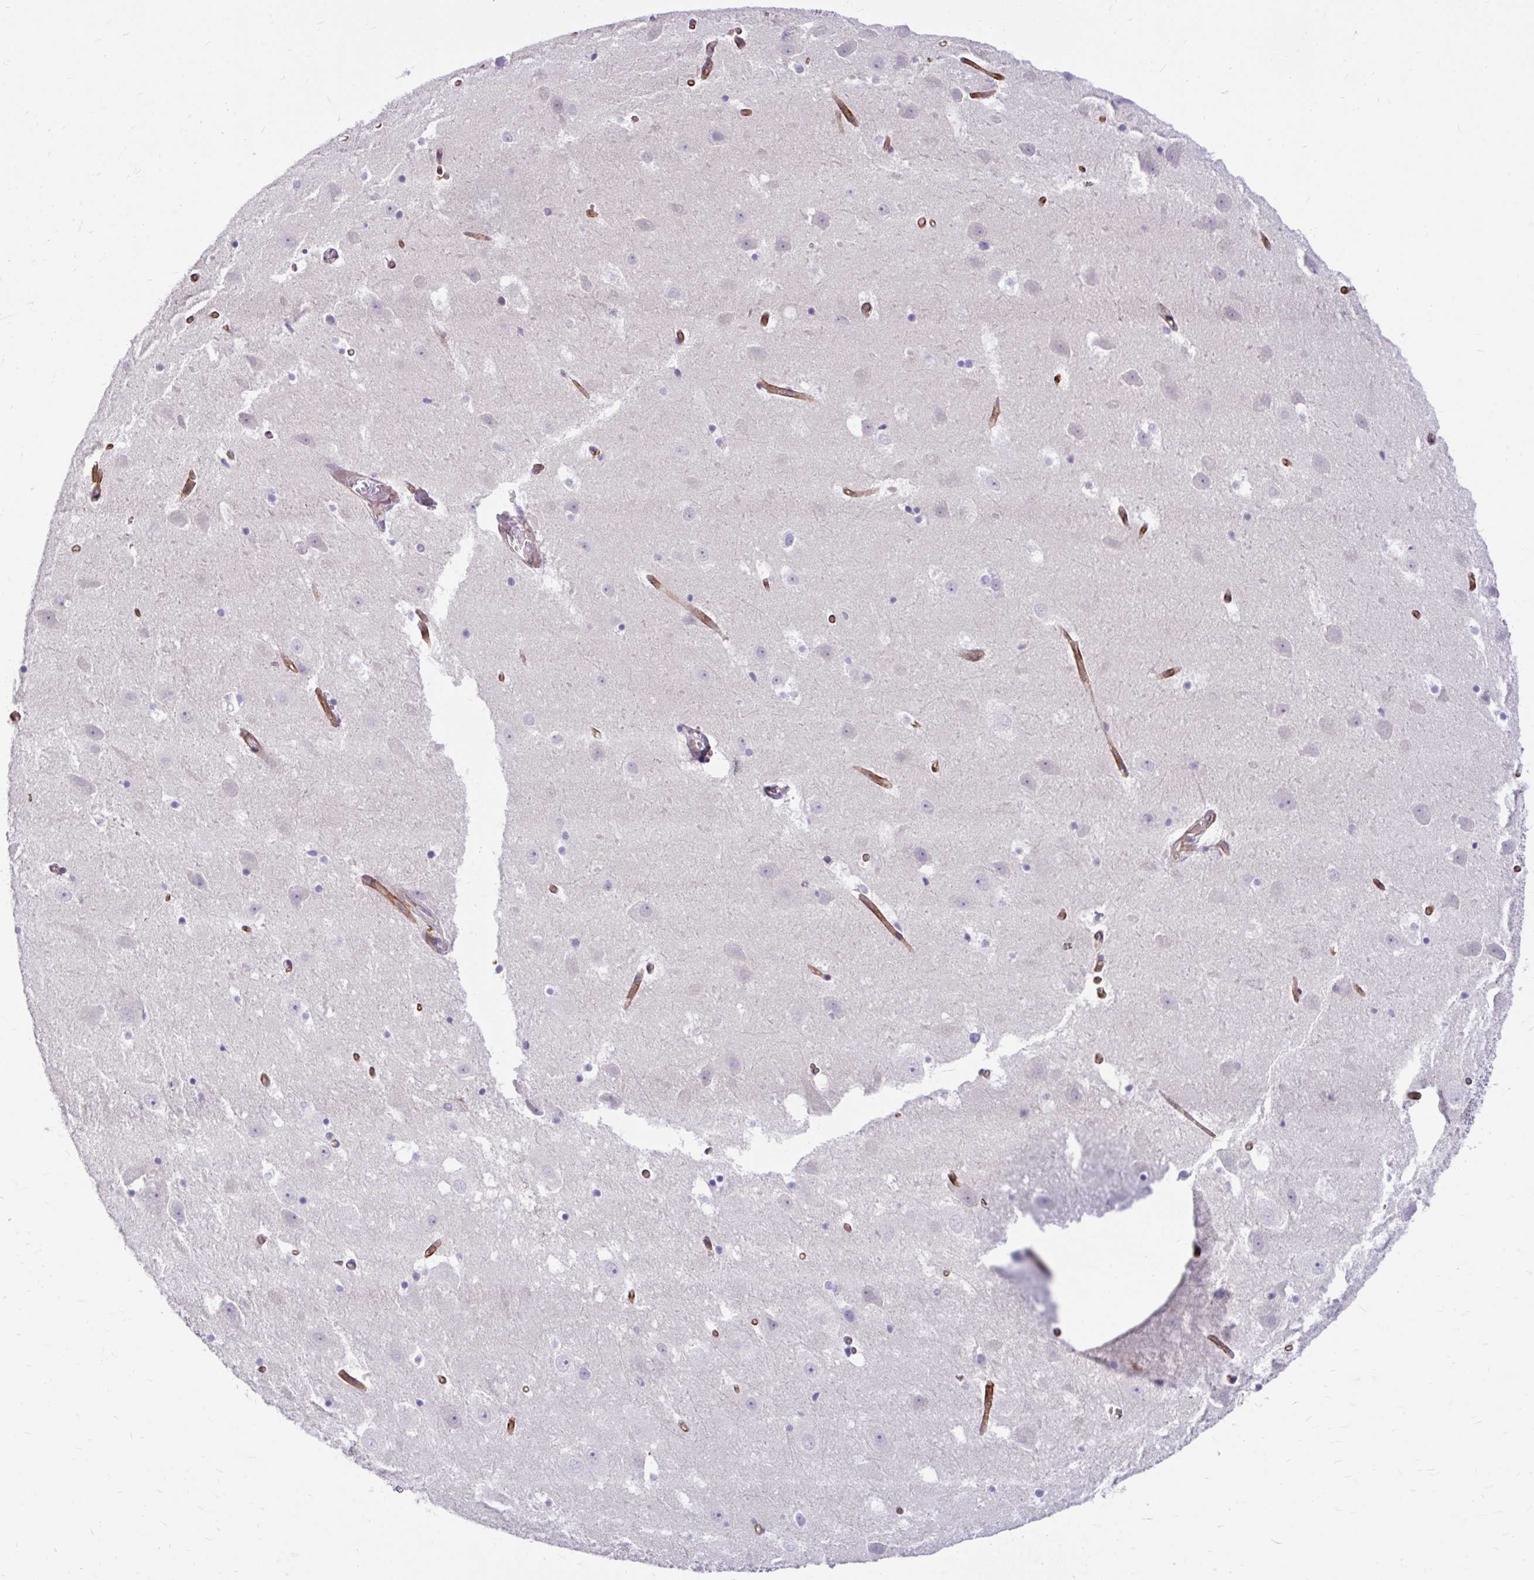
{"staining": {"intensity": "negative", "quantity": "none", "location": "none"}, "tissue": "hippocampus", "cell_type": "Glial cells", "image_type": "normal", "snomed": [{"axis": "morphology", "description": "Normal tissue, NOS"}, {"axis": "topography", "description": "Hippocampus"}], "caption": "Protein analysis of unremarkable hippocampus demonstrates no significant positivity in glial cells. (DAB immunohistochemistry with hematoxylin counter stain).", "gene": "ESPNL", "patient": {"sex": "female", "age": 52}}